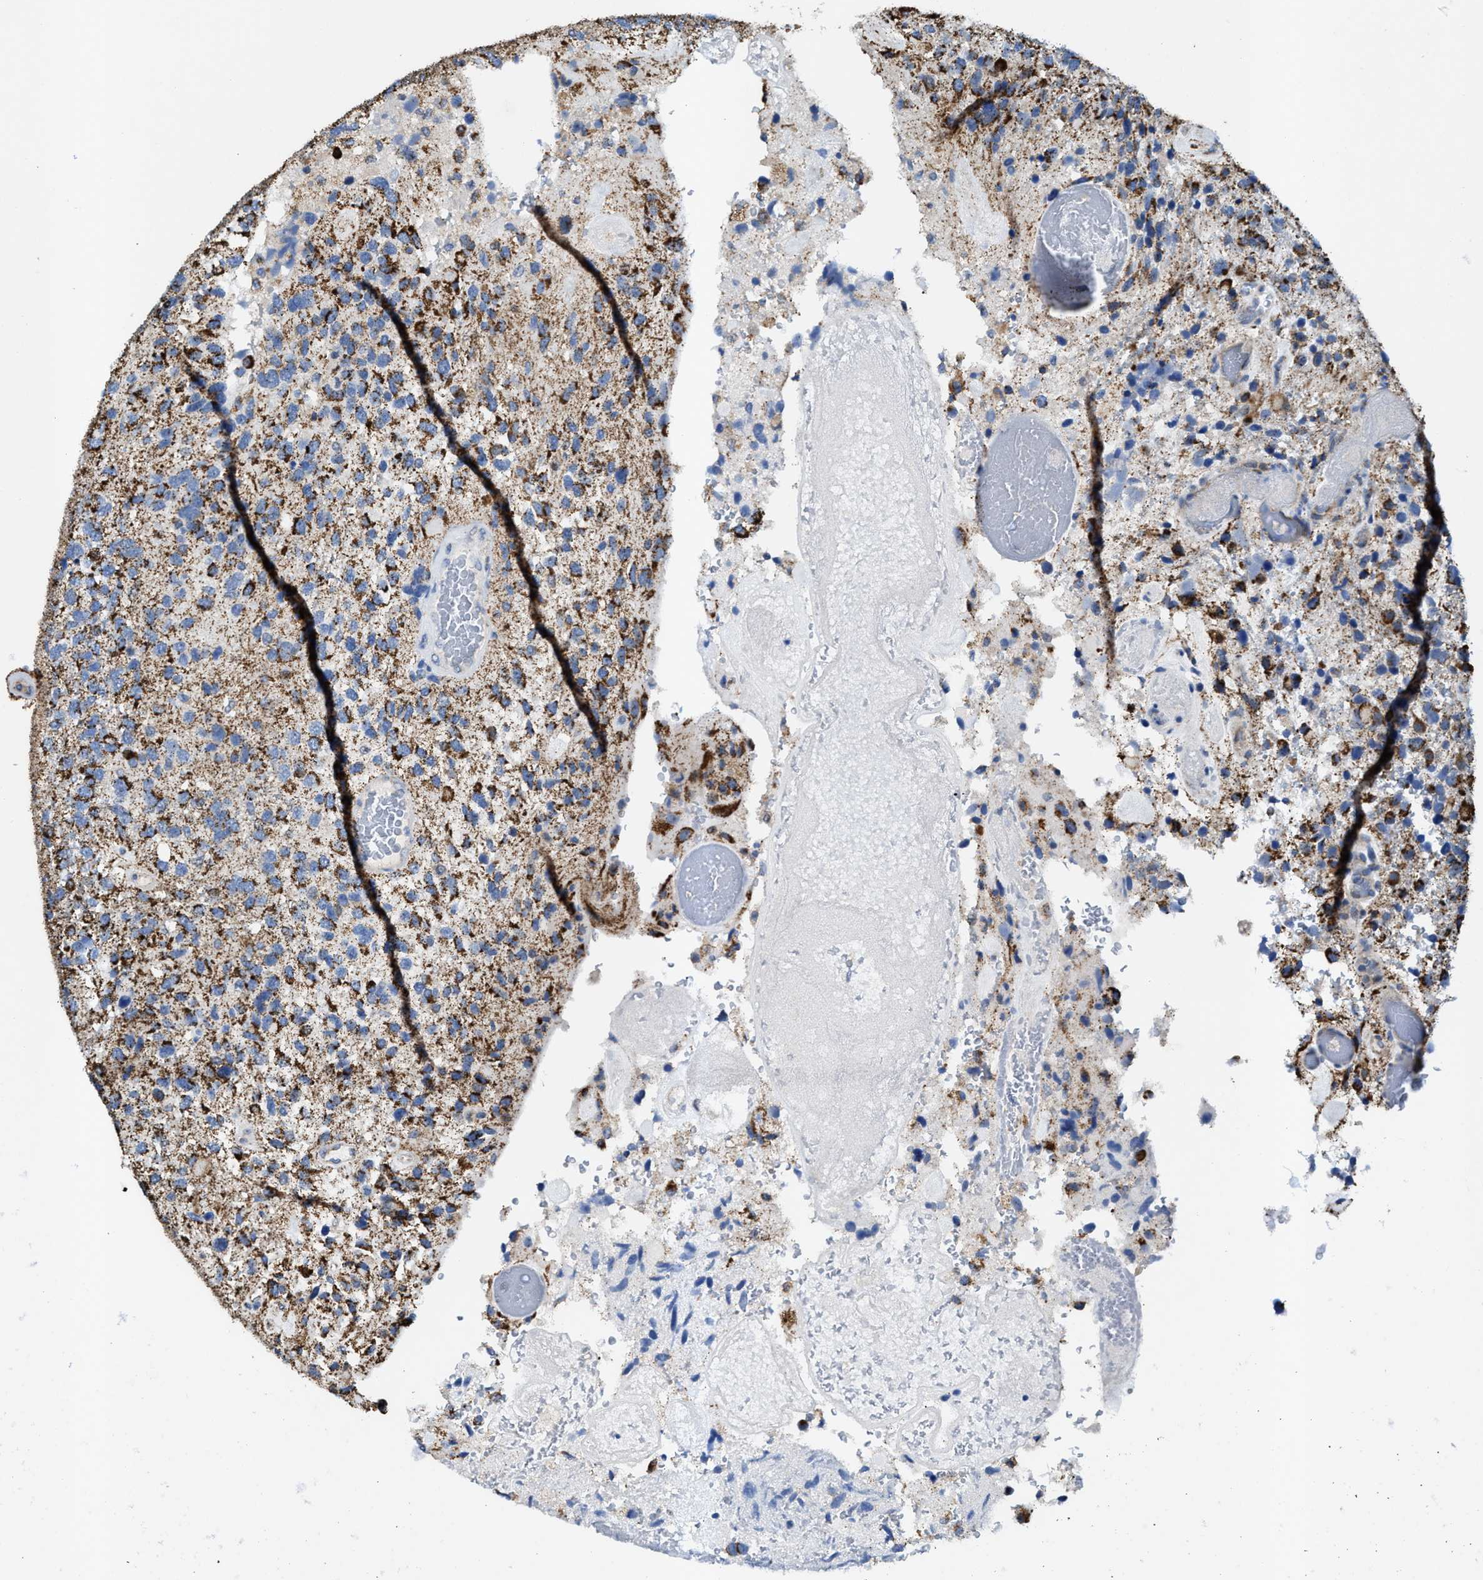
{"staining": {"intensity": "strong", "quantity": "25%-75%", "location": "cytoplasmic/membranous"}, "tissue": "glioma", "cell_type": "Tumor cells", "image_type": "cancer", "snomed": [{"axis": "morphology", "description": "Glioma, malignant, High grade"}, {"axis": "topography", "description": "Brain"}], "caption": "This image displays immunohistochemistry staining of glioma, with high strong cytoplasmic/membranous staining in approximately 25%-75% of tumor cells.", "gene": "JAG1", "patient": {"sex": "female", "age": 58}}